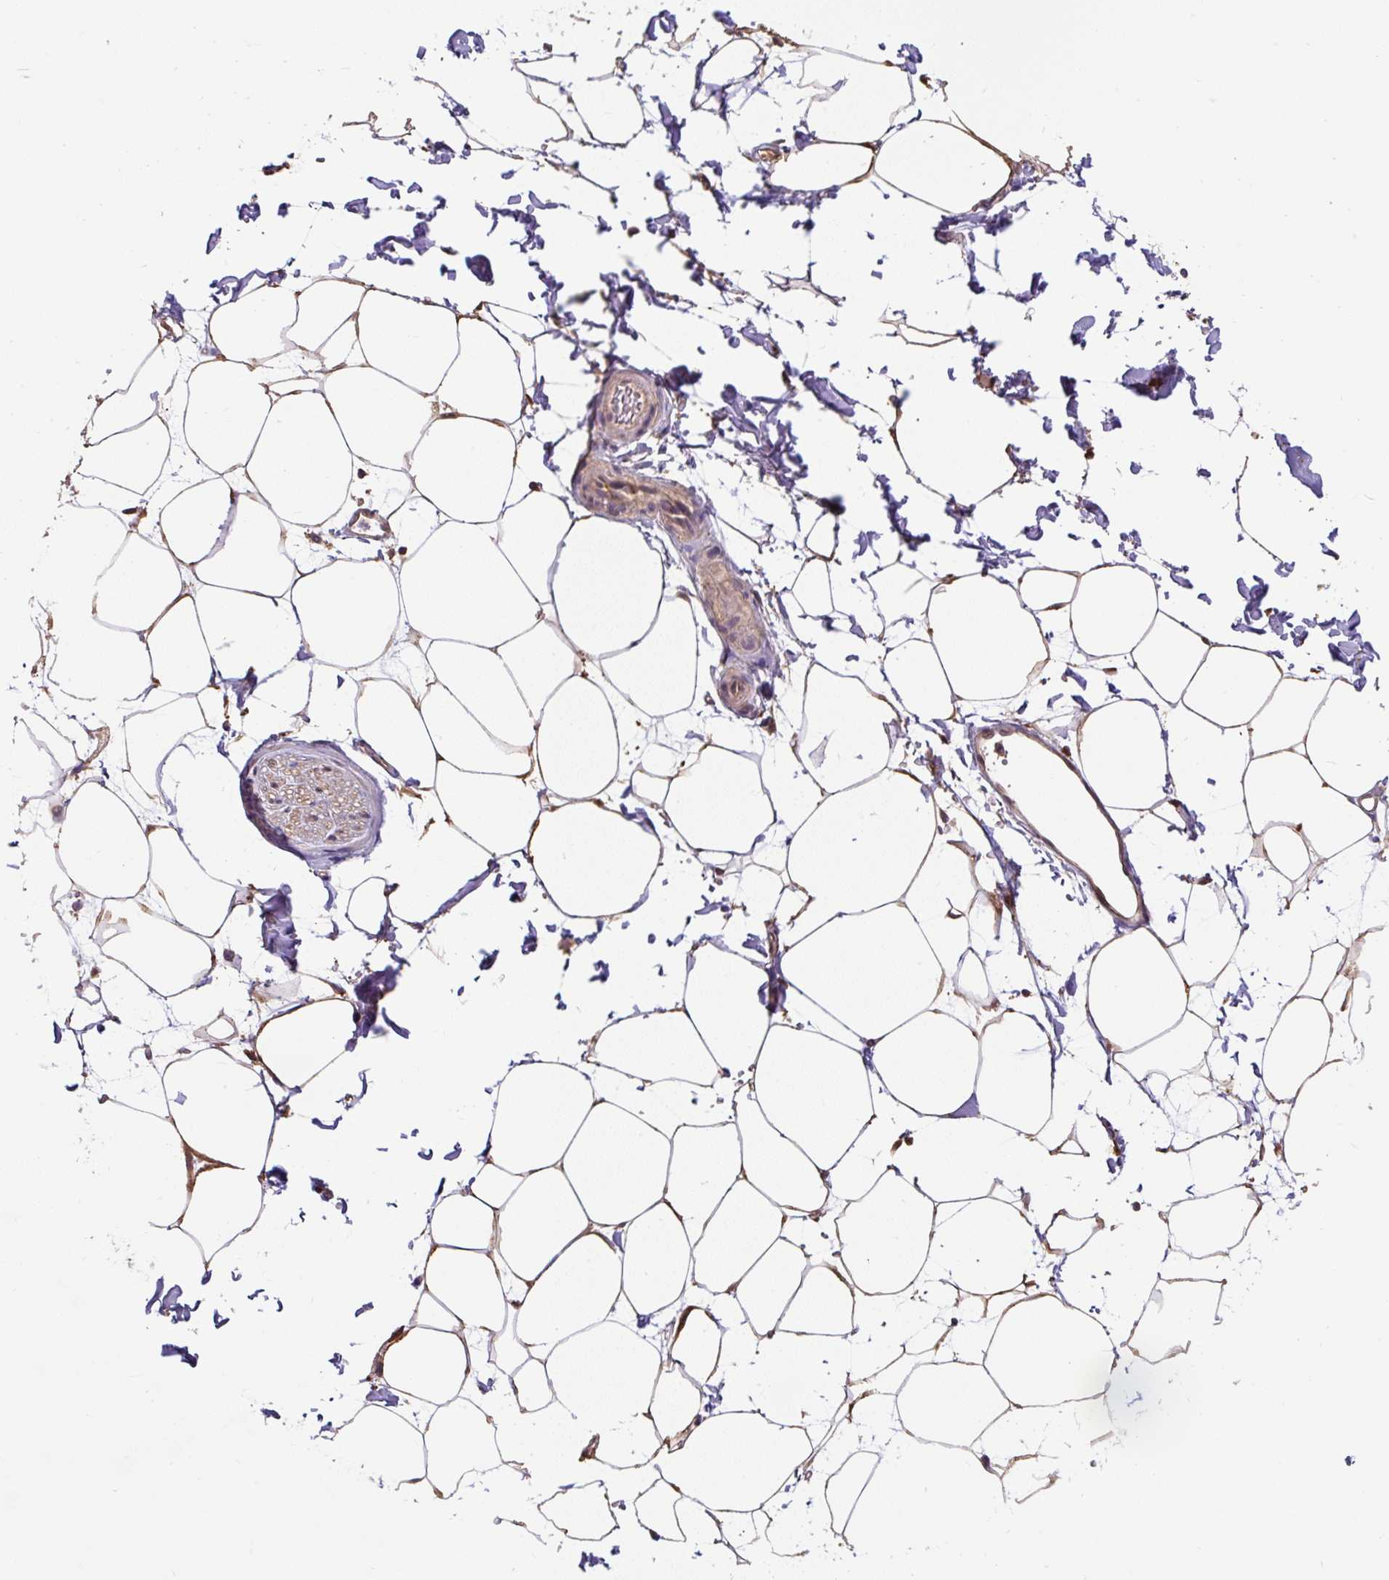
{"staining": {"intensity": "negative", "quantity": "none", "location": "none"}, "tissue": "adipose tissue", "cell_type": "Adipocytes", "image_type": "normal", "snomed": [{"axis": "morphology", "description": "Normal tissue, NOS"}, {"axis": "topography", "description": "Adipose tissue"}, {"axis": "topography", "description": "Vascular tissue"}, {"axis": "topography", "description": "Rectum"}, {"axis": "topography", "description": "Peripheral nerve tissue"}], "caption": "Immunohistochemistry (IHC) image of normal adipose tissue: adipose tissue stained with DAB (3,3'-diaminobenzidine) exhibits no significant protein positivity in adipocytes. Brightfield microscopy of IHC stained with DAB (3,3'-diaminobenzidine) (brown) and hematoxylin (blue), captured at high magnification.", "gene": "ST13", "patient": {"sex": "female", "age": 69}}